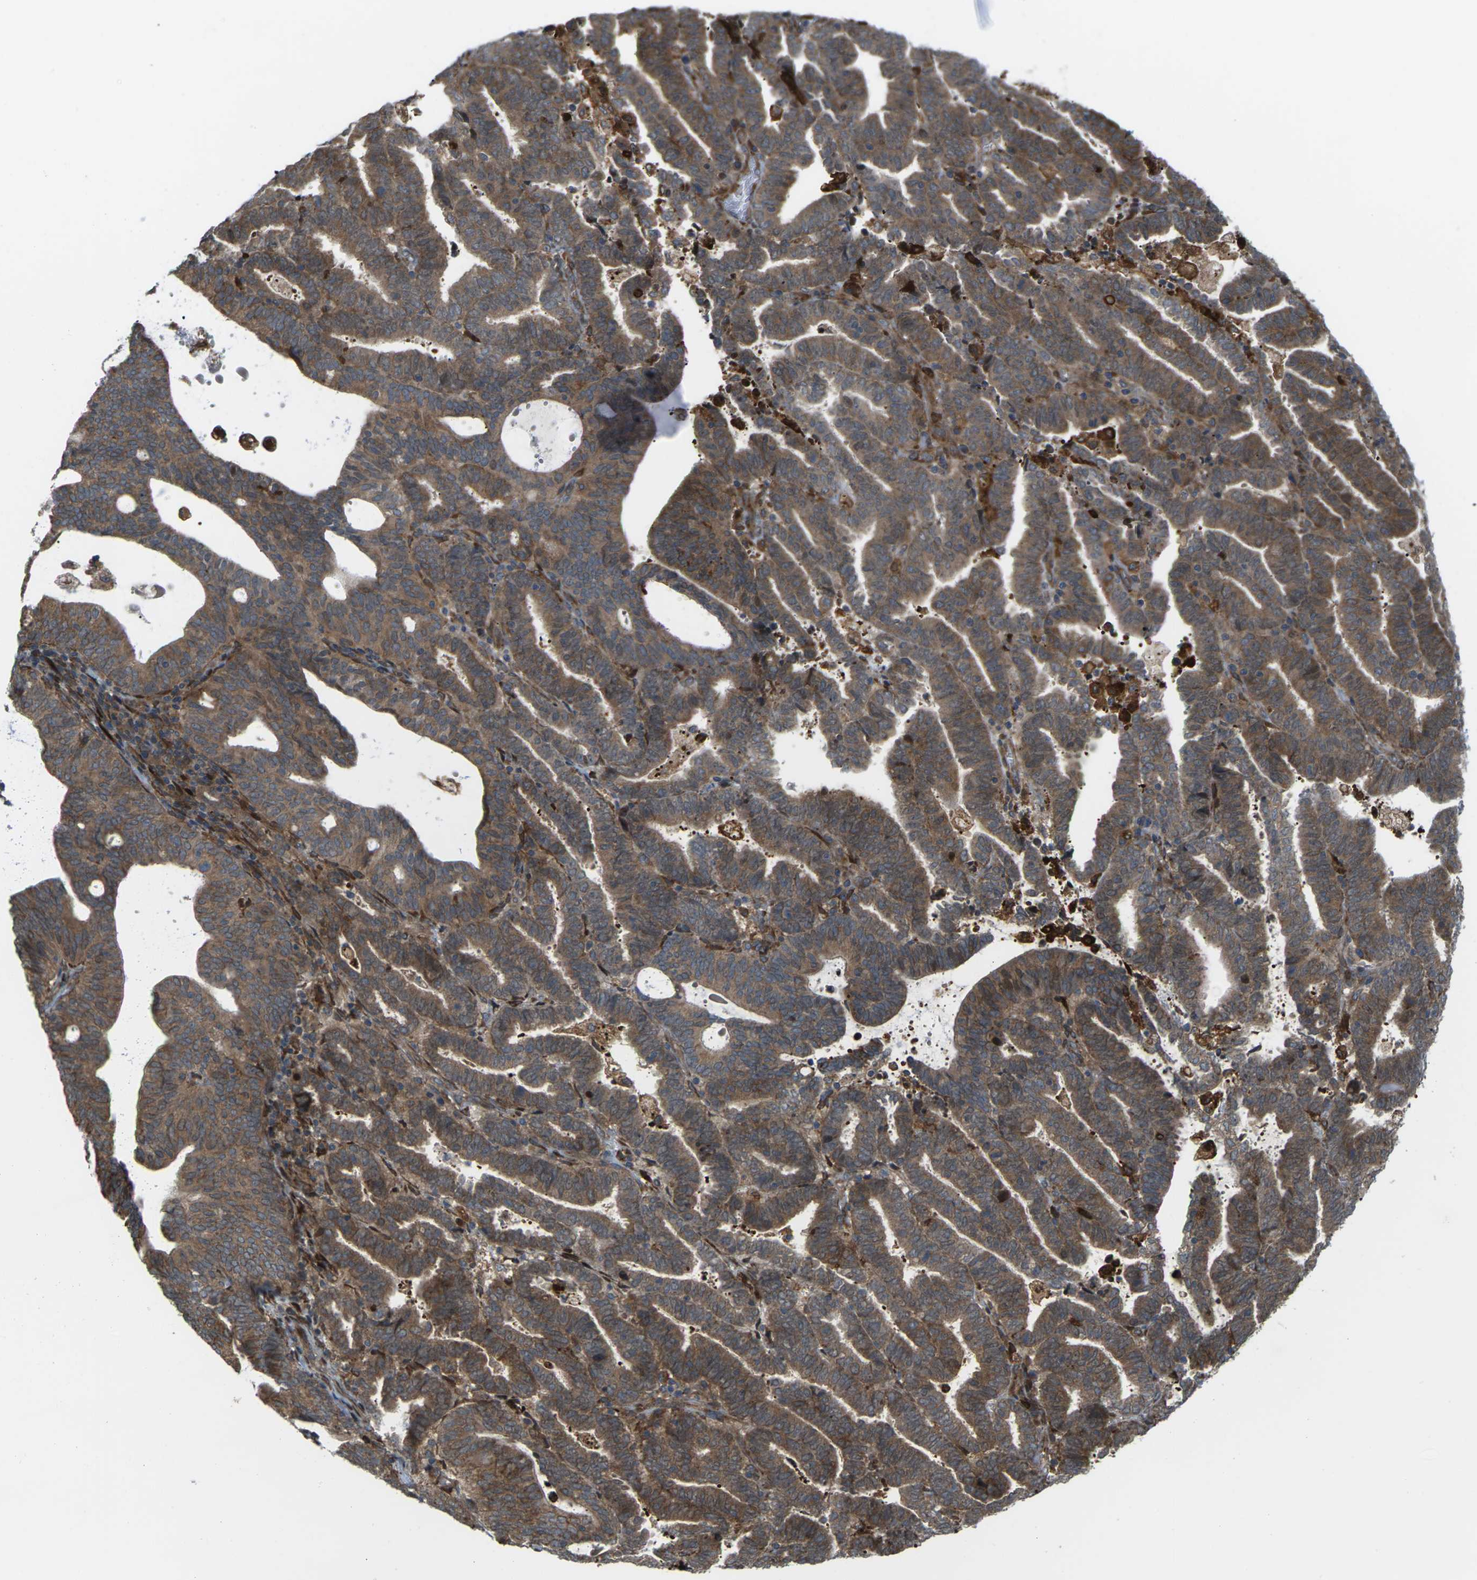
{"staining": {"intensity": "moderate", "quantity": ">75%", "location": "cytoplasmic/membranous"}, "tissue": "endometrial cancer", "cell_type": "Tumor cells", "image_type": "cancer", "snomed": [{"axis": "morphology", "description": "Adenocarcinoma, NOS"}, {"axis": "topography", "description": "Uterus"}], "caption": "DAB immunohistochemical staining of endometrial cancer (adenocarcinoma) reveals moderate cytoplasmic/membranous protein staining in approximately >75% of tumor cells.", "gene": "ROBO1", "patient": {"sex": "female", "age": 83}}